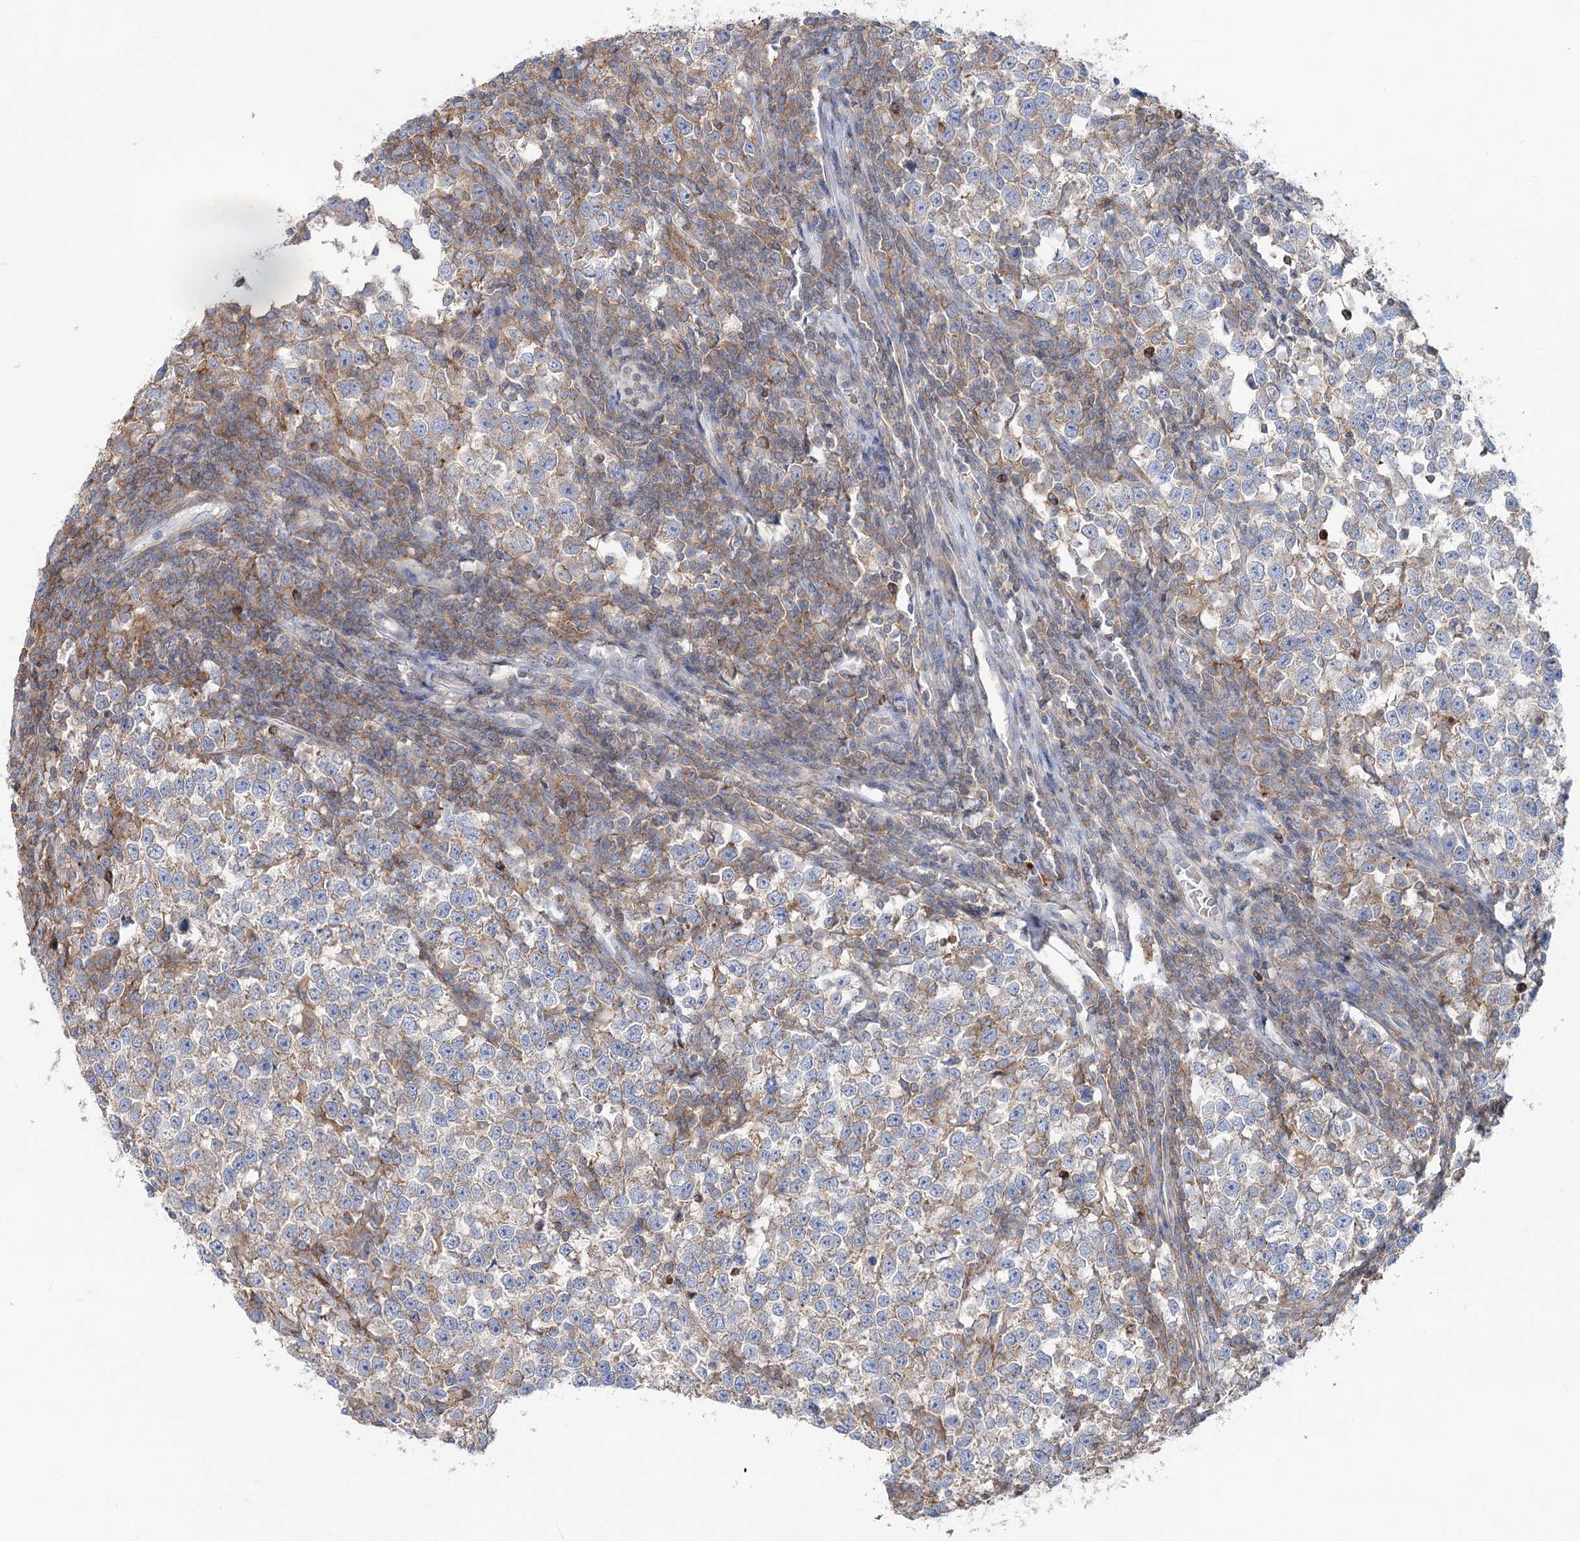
{"staining": {"intensity": "weak", "quantity": "25%-75%", "location": "cytoplasmic/membranous"}, "tissue": "testis cancer", "cell_type": "Tumor cells", "image_type": "cancer", "snomed": [{"axis": "morphology", "description": "Normal tissue, NOS"}, {"axis": "morphology", "description": "Seminoma, NOS"}, {"axis": "topography", "description": "Testis"}], "caption": "IHC of testis seminoma exhibits low levels of weak cytoplasmic/membranous expression in approximately 25%-75% of tumor cells.", "gene": "LARP1B", "patient": {"sex": "male", "age": 43}}